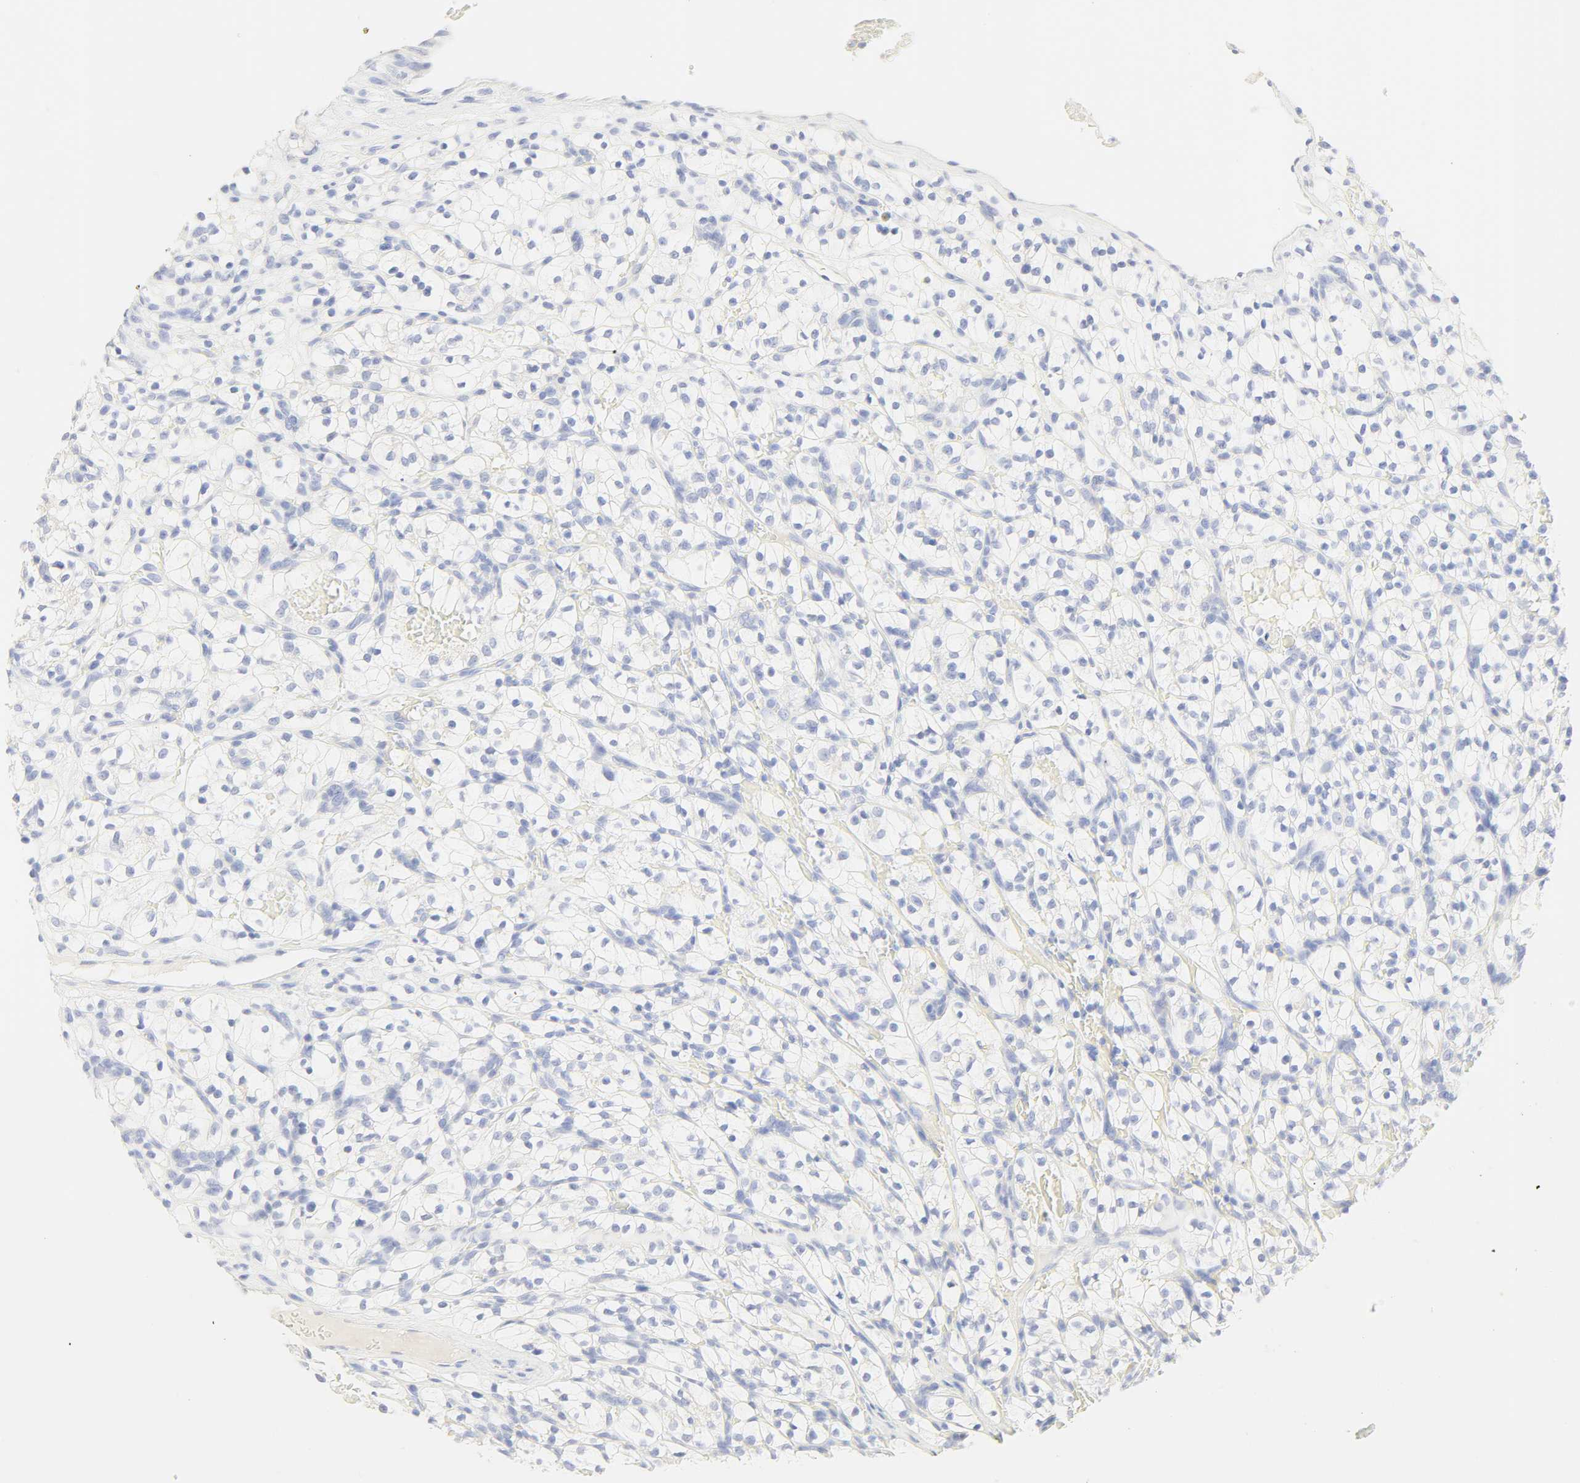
{"staining": {"intensity": "negative", "quantity": "none", "location": "none"}, "tissue": "renal cancer", "cell_type": "Tumor cells", "image_type": "cancer", "snomed": [{"axis": "morphology", "description": "Adenocarcinoma, NOS"}, {"axis": "topography", "description": "Kidney"}], "caption": "This photomicrograph is of adenocarcinoma (renal) stained with IHC to label a protein in brown with the nuclei are counter-stained blue. There is no staining in tumor cells.", "gene": "SLCO1B3", "patient": {"sex": "female", "age": 57}}